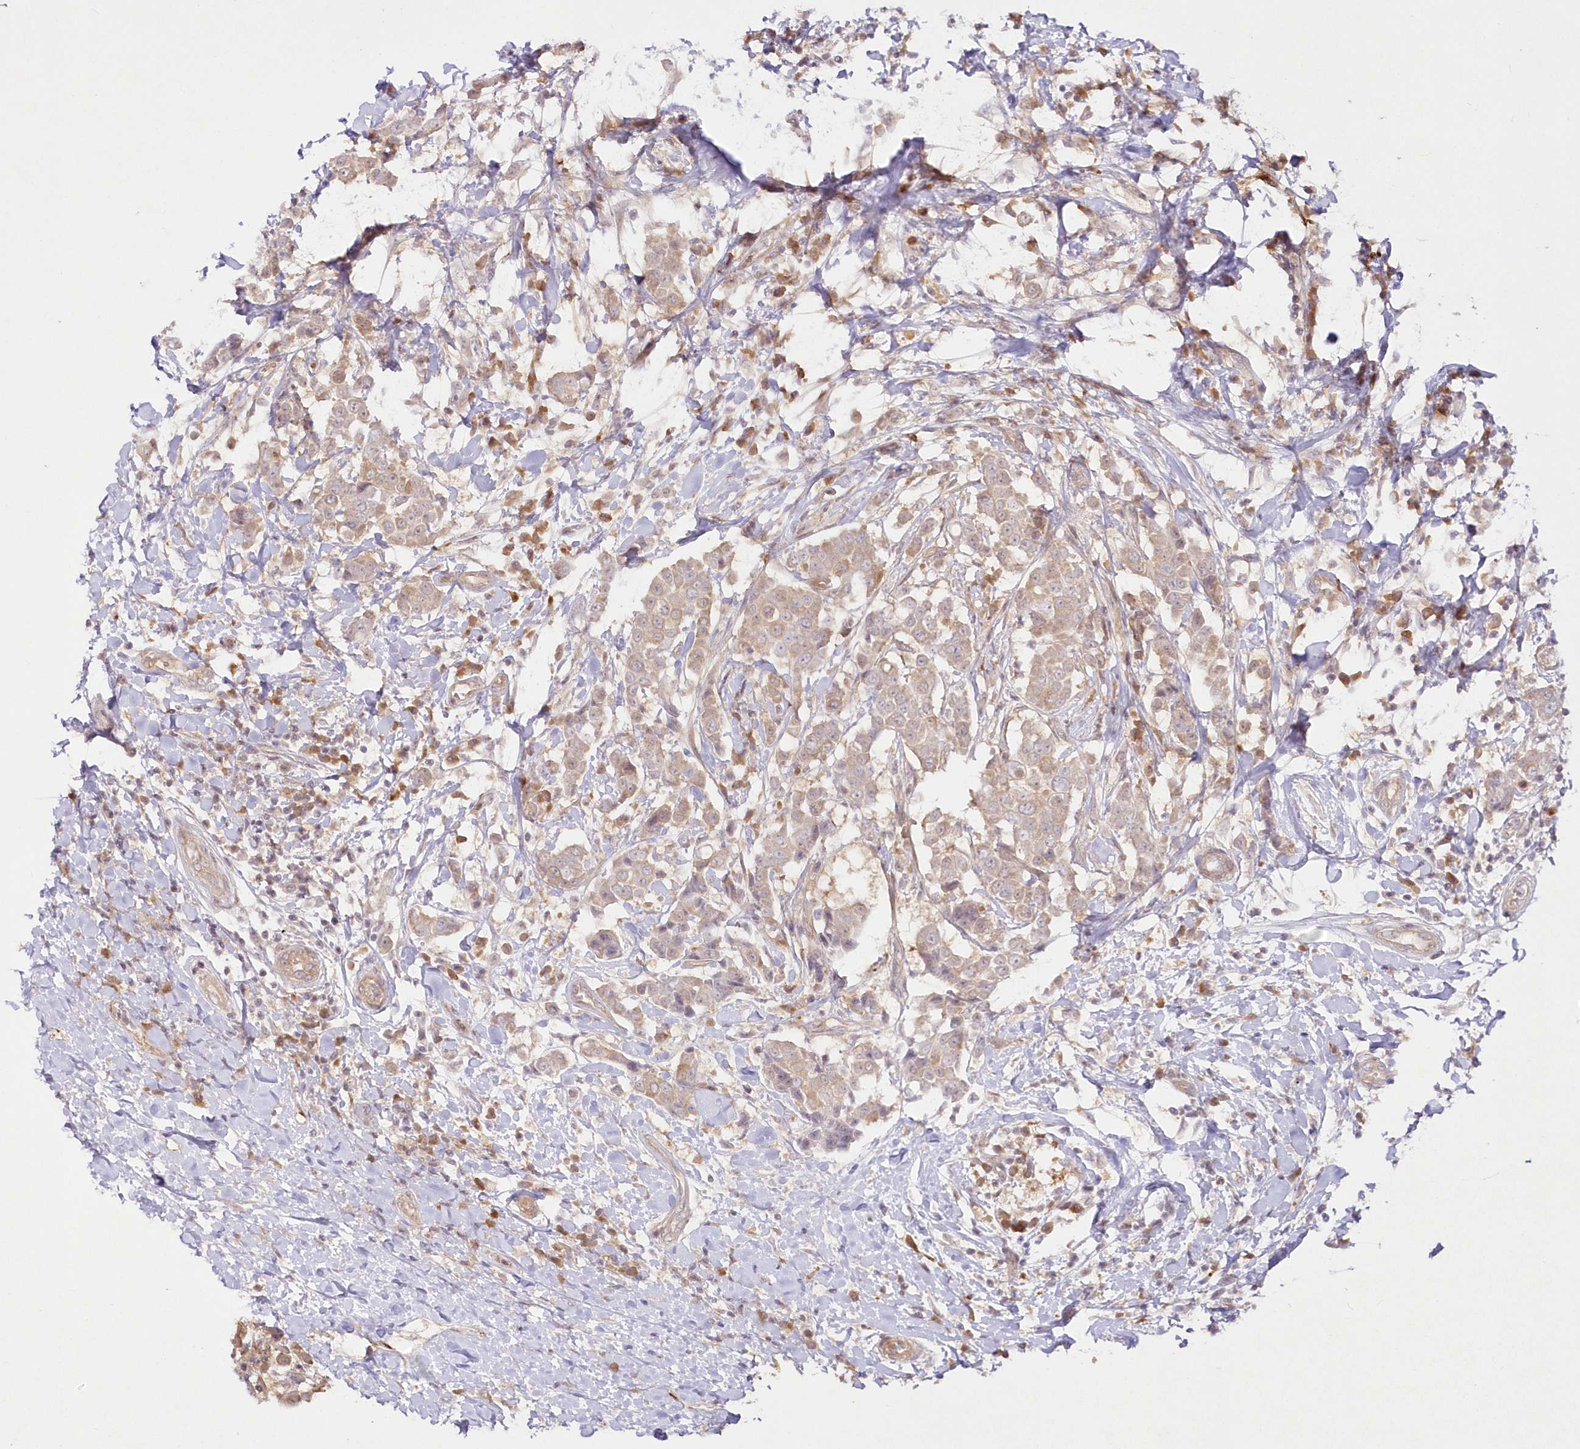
{"staining": {"intensity": "moderate", "quantity": ">75%", "location": "cytoplasmic/membranous"}, "tissue": "breast cancer", "cell_type": "Tumor cells", "image_type": "cancer", "snomed": [{"axis": "morphology", "description": "Duct carcinoma"}, {"axis": "topography", "description": "Breast"}], "caption": "Immunohistochemistry (IHC) photomicrograph of neoplastic tissue: human intraductal carcinoma (breast) stained using immunohistochemistry (IHC) shows medium levels of moderate protein expression localized specifically in the cytoplasmic/membranous of tumor cells, appearing as a cytoplasmic/membranous brown color.", "gene": "IPMK", "patient": {"sex": "female", "age": 27}}